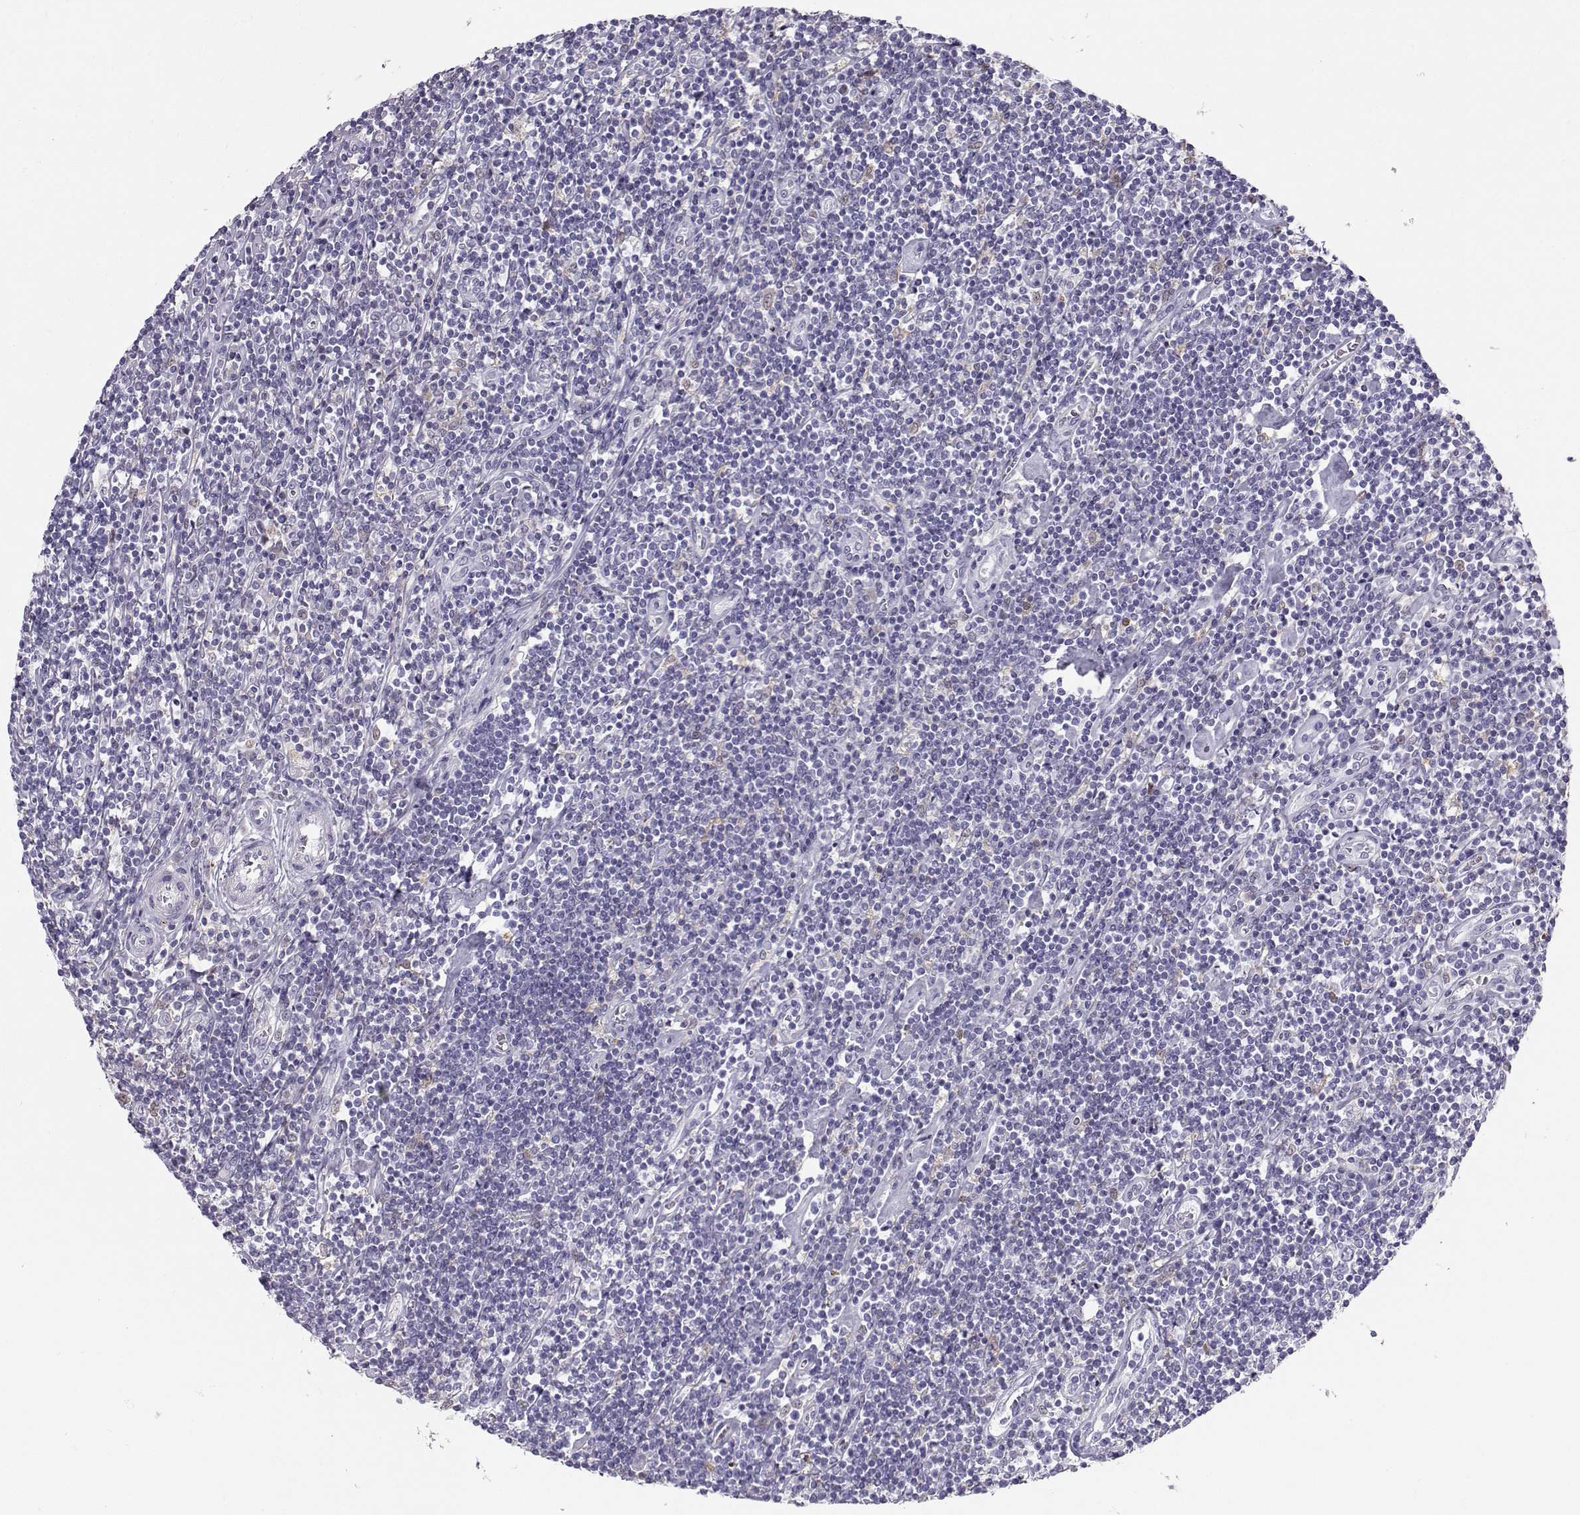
{"staining": {"intensity": "weak", "quantity": ">75%", "location": "cytoplasmic/membranous"}, "tissue": "lymphoma", "cell_type": "Tumor cells", "image_type": "cancer", "snomed": [{"axis": "morphology", "description": "Hodgkin's disease, NOS"}, {"axis": "topography", "description": "Lymph node"}], "caption": "DAB immunohistochemical staining of human lymphoma displays weak cytoplasmic/membranous protein positivity in about >75% of tumor cells.", "gene": "DCLK3", "patient": {"sex": "male", "age": 40}}